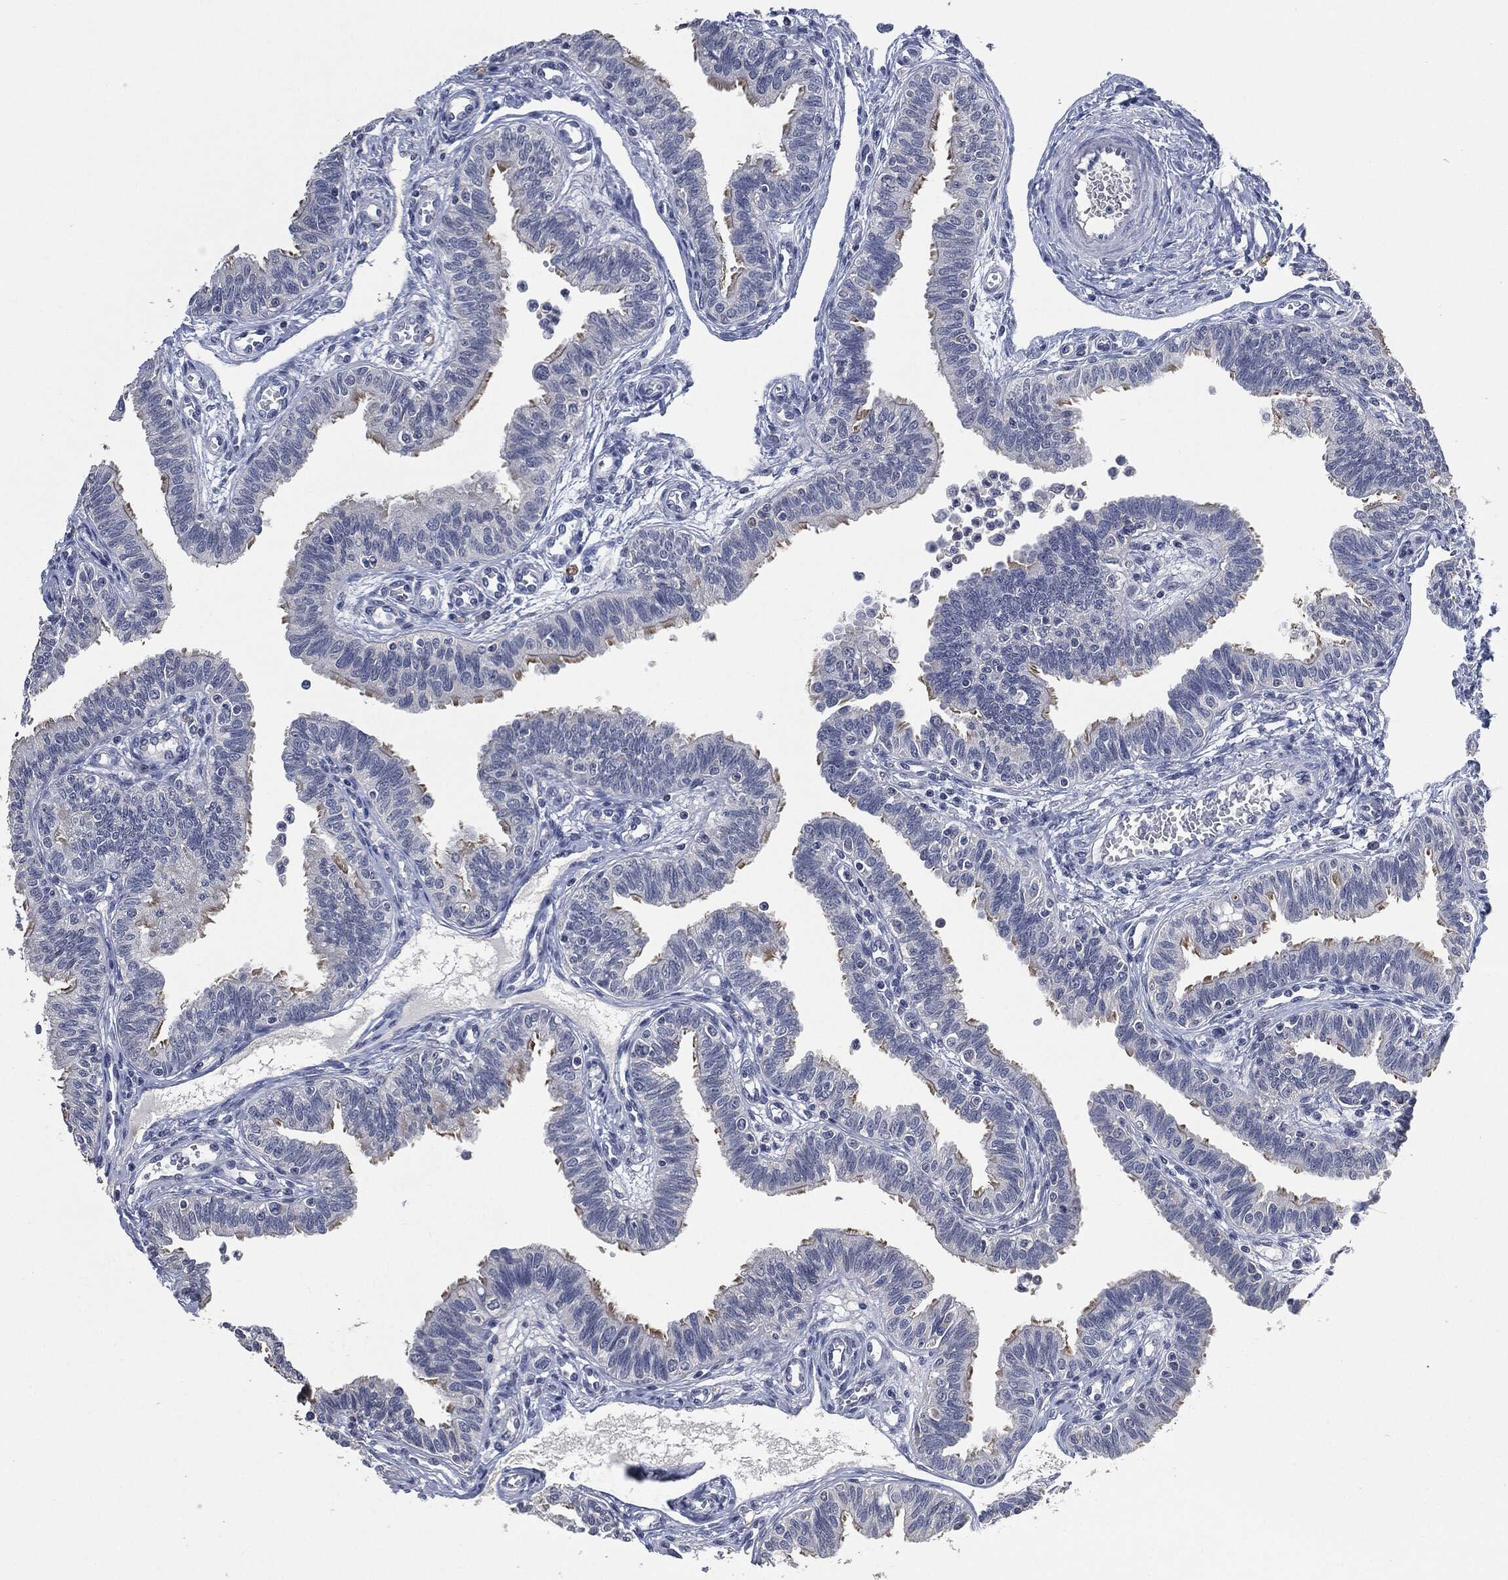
{"staining": {"intensity": "strong", "quantity": "25%-75%", "location": "cytoplasmic/membranous"}, "tissue": "fallopian tube", "cell_type": "Glandular cells", "image_type": "normal", "snomed": [{"axis": "morphology", "description": "Normal tissue, NOS"}, {"axis": "topography", "description": "Fallopian tube"}], "caption": "Immunohistochemistry image of normal human fallopian tube stained for a protein (brown), which demonstrates high levels of strong cytoplasmic/membranous positivity in approximately 25%-75% of glandular cells.", "gene": "IL1RN", "patient": {"sex": "female", "age": 36}}